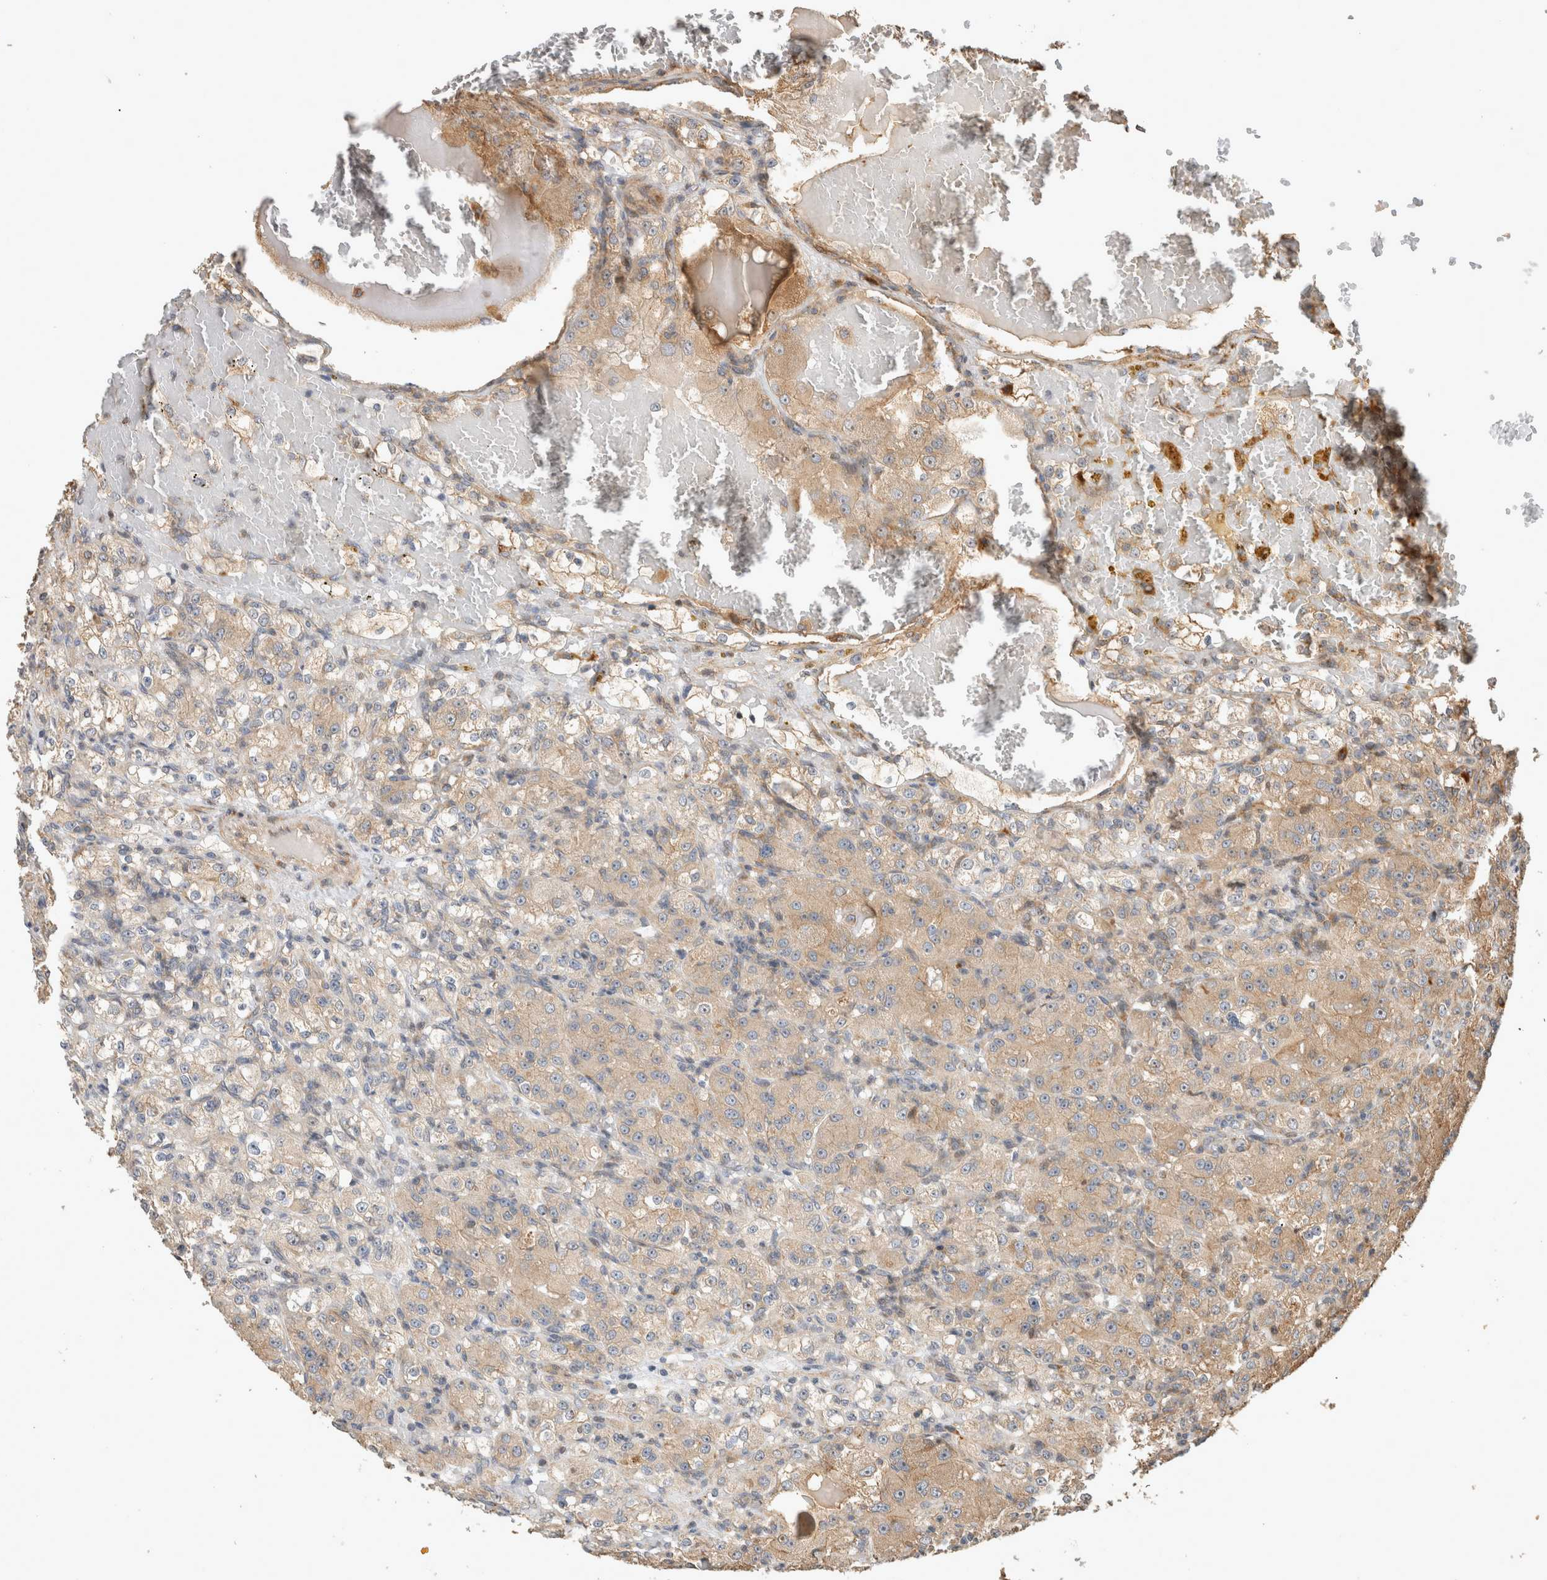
{"staining": {"intensity": "moderate", "quantity": "25%-75%", "location": "cytoplasmic/membranous"}, "tissue": "renal cancer", "cell_type": "Tumor cells", "image_type": "cancer", "snomed": [{"axis": "morphology", "description": "Normal tissue, NOS"}, {"axis": "morphology", "description": "Adenocarcinoma, NOS"}, {"axis": "topography", "description": "Kidney"}], "caption": "Renal cancer (adenocarcinoma) was stained to show a protein in brown. There is medium levels of moderate cytoplasmic/membranous expression in approximately 25%-75% of tumor cells.", "gene": "PCDHB15", "patient": {"sex": "male", "age": 61}}